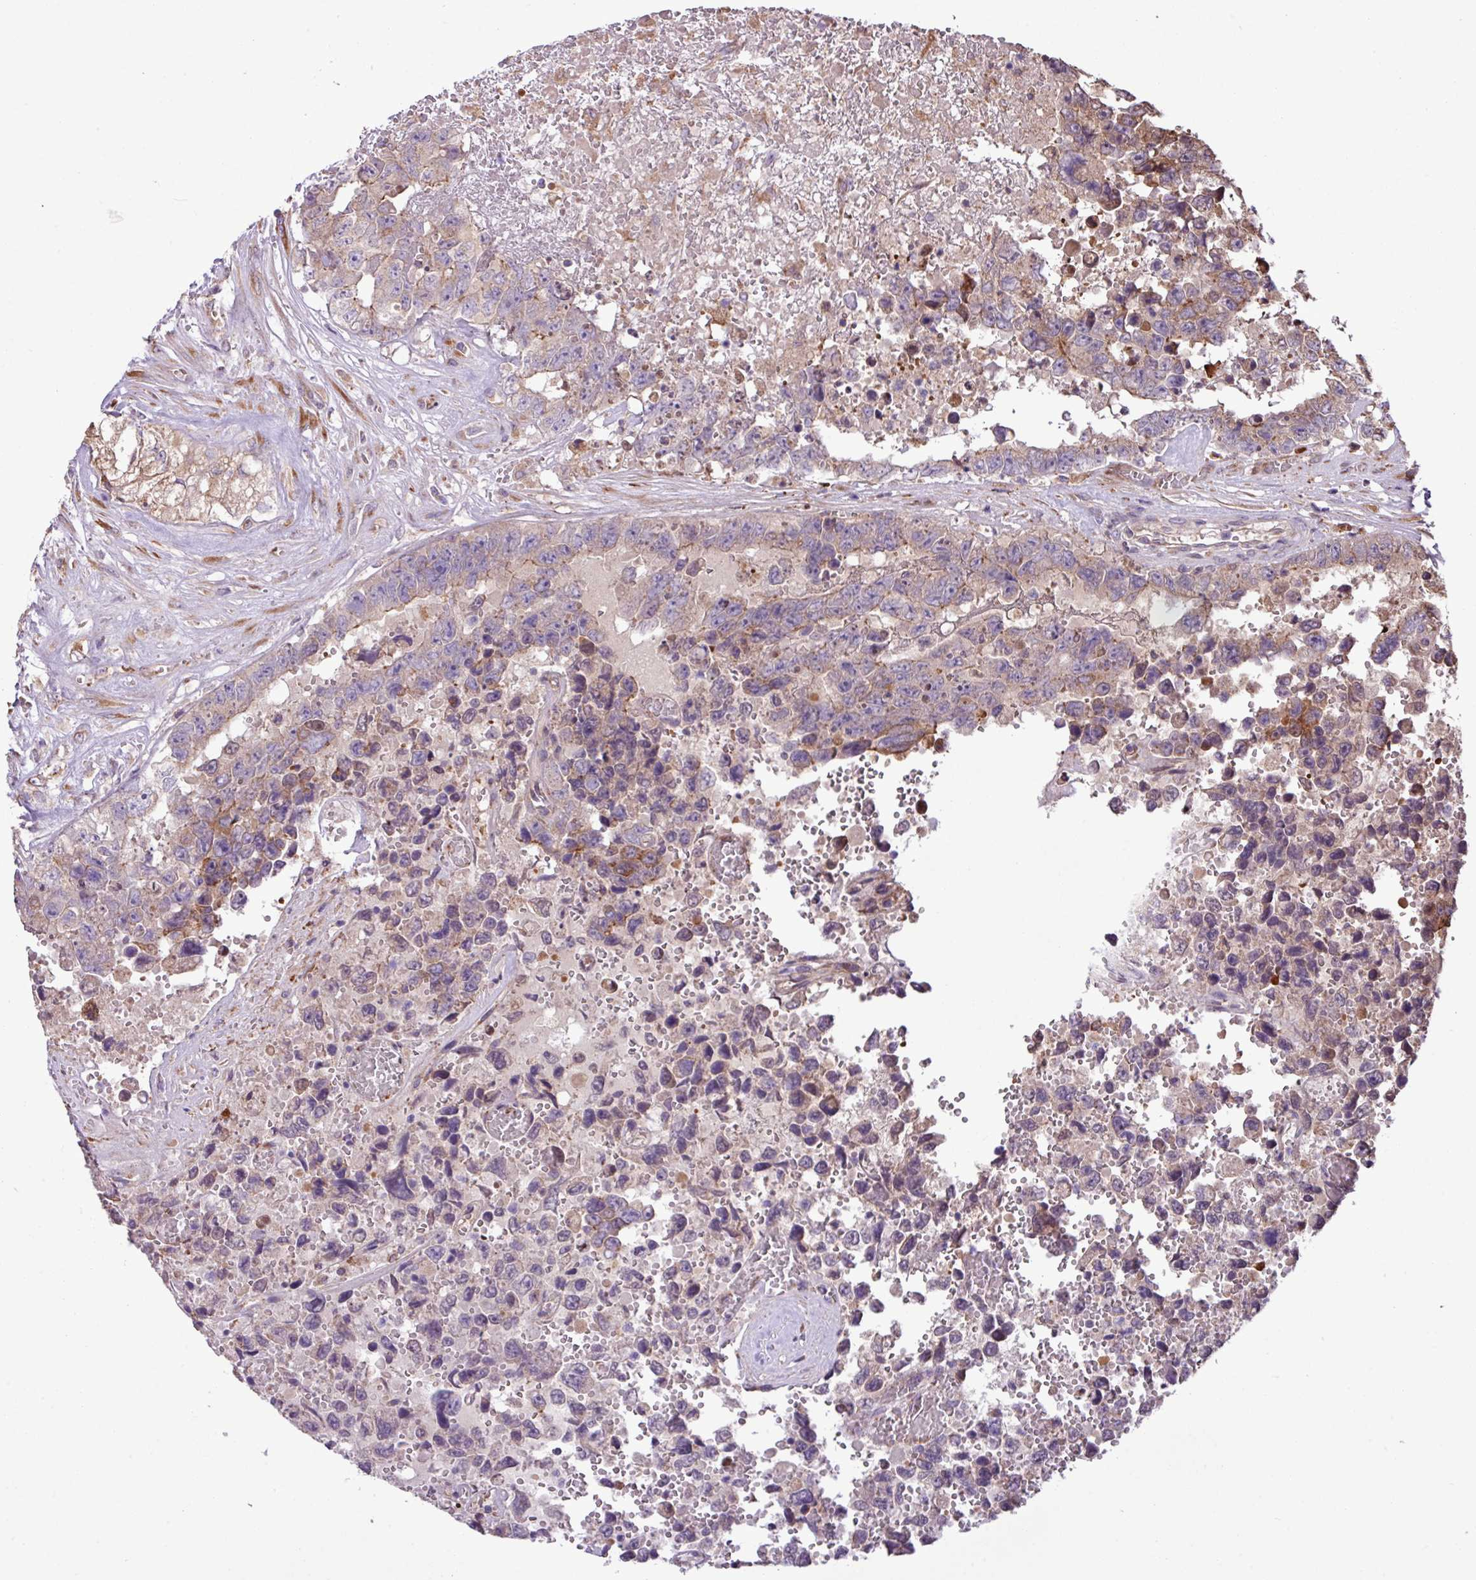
{"staining": {"intensity": "moderate", "quantity": "<25%", "location": "cytoplasmic/membranous"}, "tissue": "testis cancer", "cell_type": "Tumor cells", "image_type": "cancer", "snomed": [{"axis": "morphology", "description": "Normal tissue, NOS"}, {"axis": "morphology", "description": "Carcinoma, Embryonal, NOS"}, {"axis": "topography", "description": "Testis"}, {"axis": "topography", "description": "Epididymis"}], "caption": "Tumor cells reveal low levels of moderate cytoplasmic/membranous positivity in about <25% of cells in human testis cancer (embryonal carcinoma).", "gene": "MEGF6", "patient": {"sex": "male", "age": 25}}